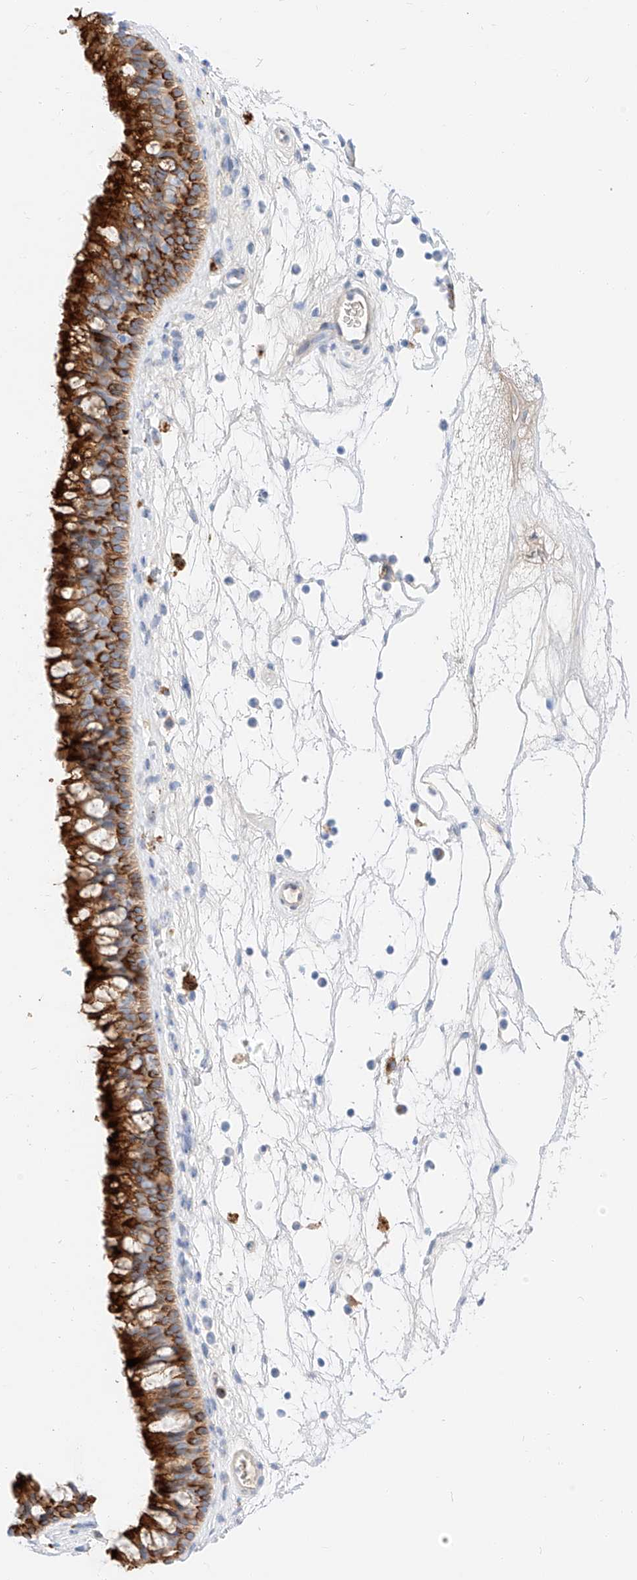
{"staining": {"intensity": "strong", "quantity": ">75%", "location": "cytoplasmic/membranous"}, "tissue": "nasopharynx", "cell_type": "Respiratory epithelial cells", "image_type": "normal", "snomed": [{"axis": "morphology", "description": "Normal tissue, NOS"}, {"axis": "topography", "description": "Nasopharynx"}], "caption": "Nasopharynx was stained to show a protein in brown. There is high levels of strong cytoplasmic/membranous positivity in approximately >75% of respiratory epithelial cells.", "gene": "MAP7", "patient": {"sex": "male", "age": 64}}